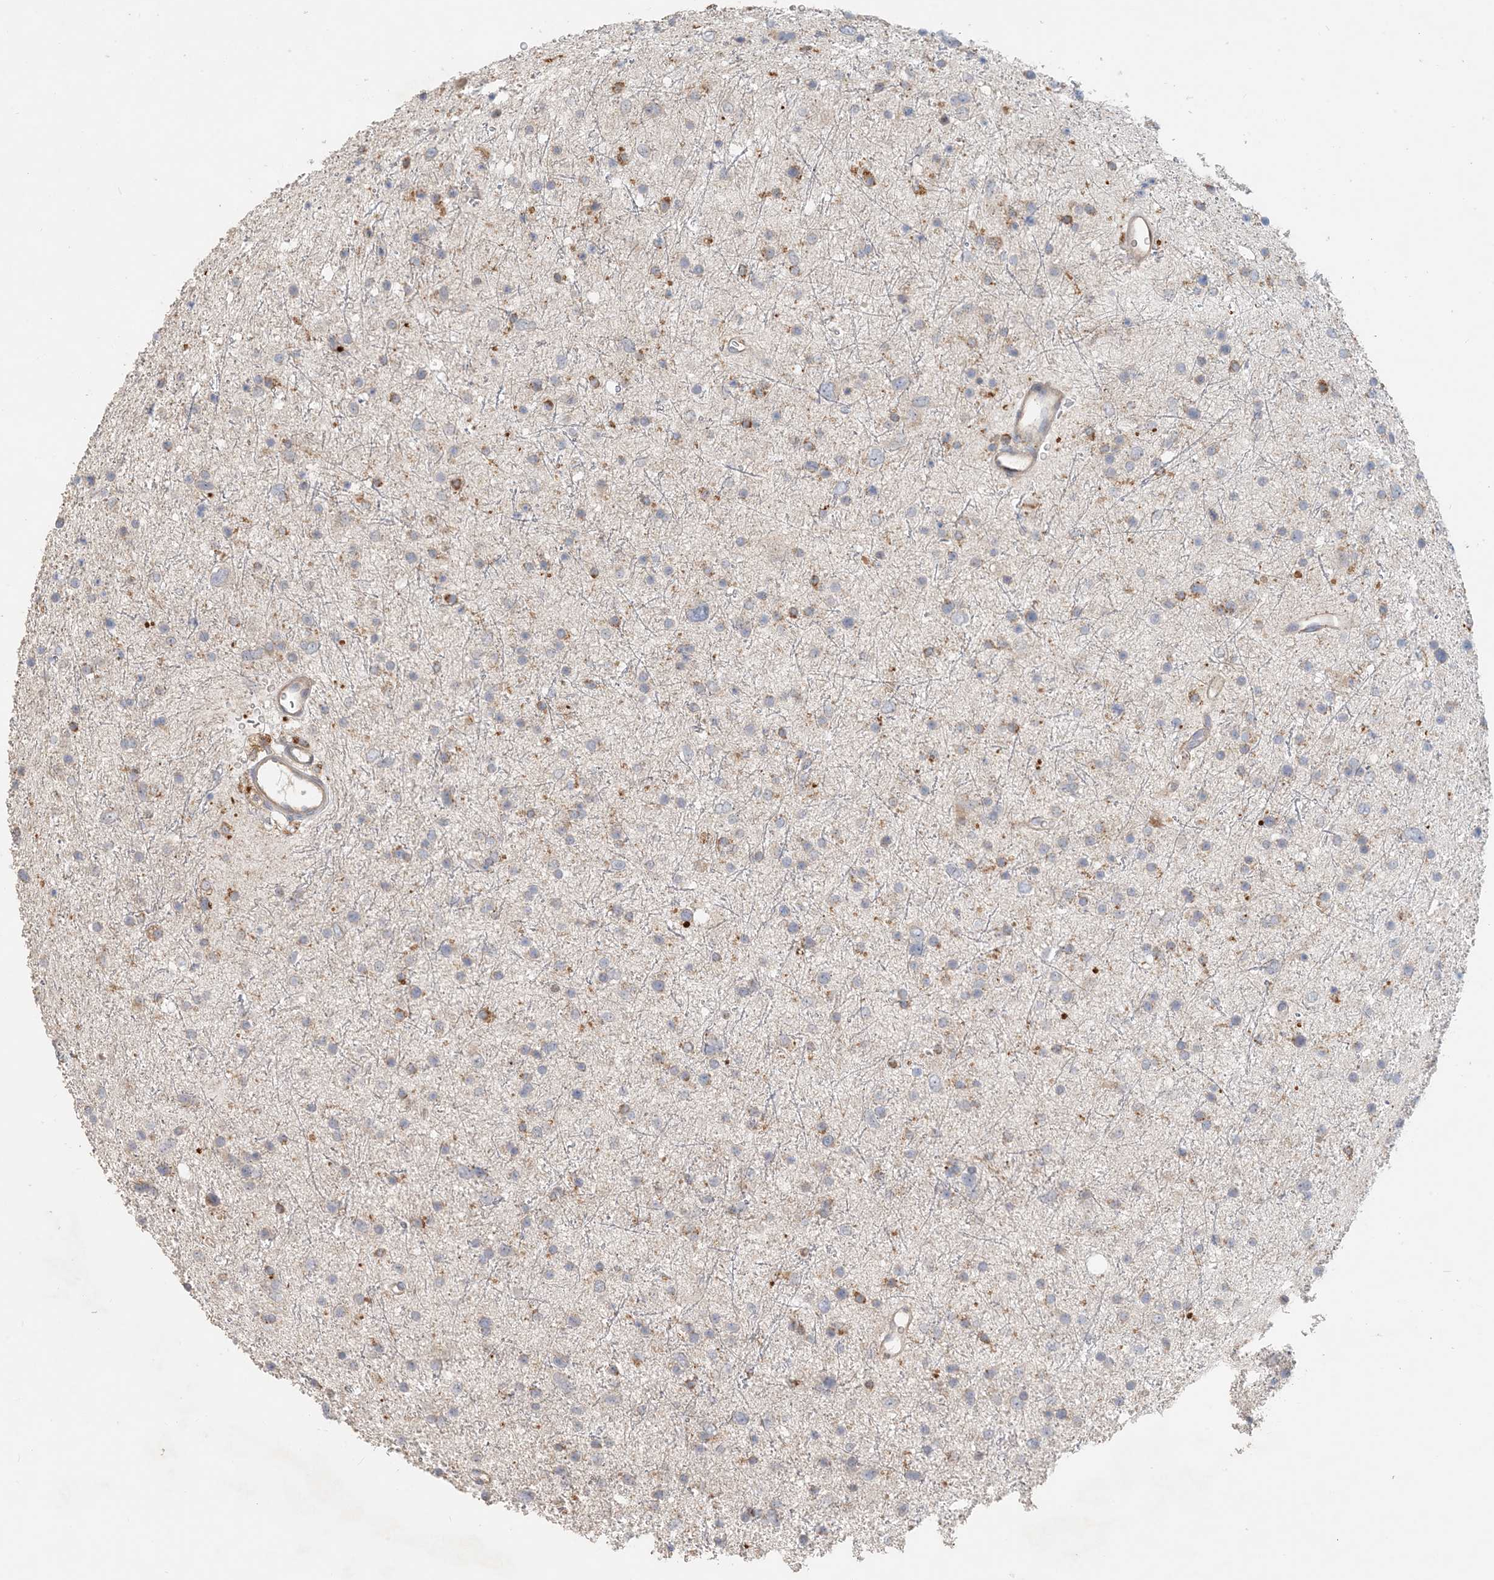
{"staining": {"intensity": "weak", "quantity": "<25%", "location": "cytoplasmic/membranous"}, "tissue": "glioma", "cell_type": "Tumor cells", "image_type": "cancer", "snomed": [{"axis": "morphology", "description": "Glioma, malignant, Low grade"}, {"axis": "topography", "description": "Brain"}], "caption": "High power microscopy image of an immunohistochemistry histopathology image of glioma, revealing no significant positivity in tumor cells.", "gene": "SPPL2A", "patient": {"sex": "female", "age": 37}}